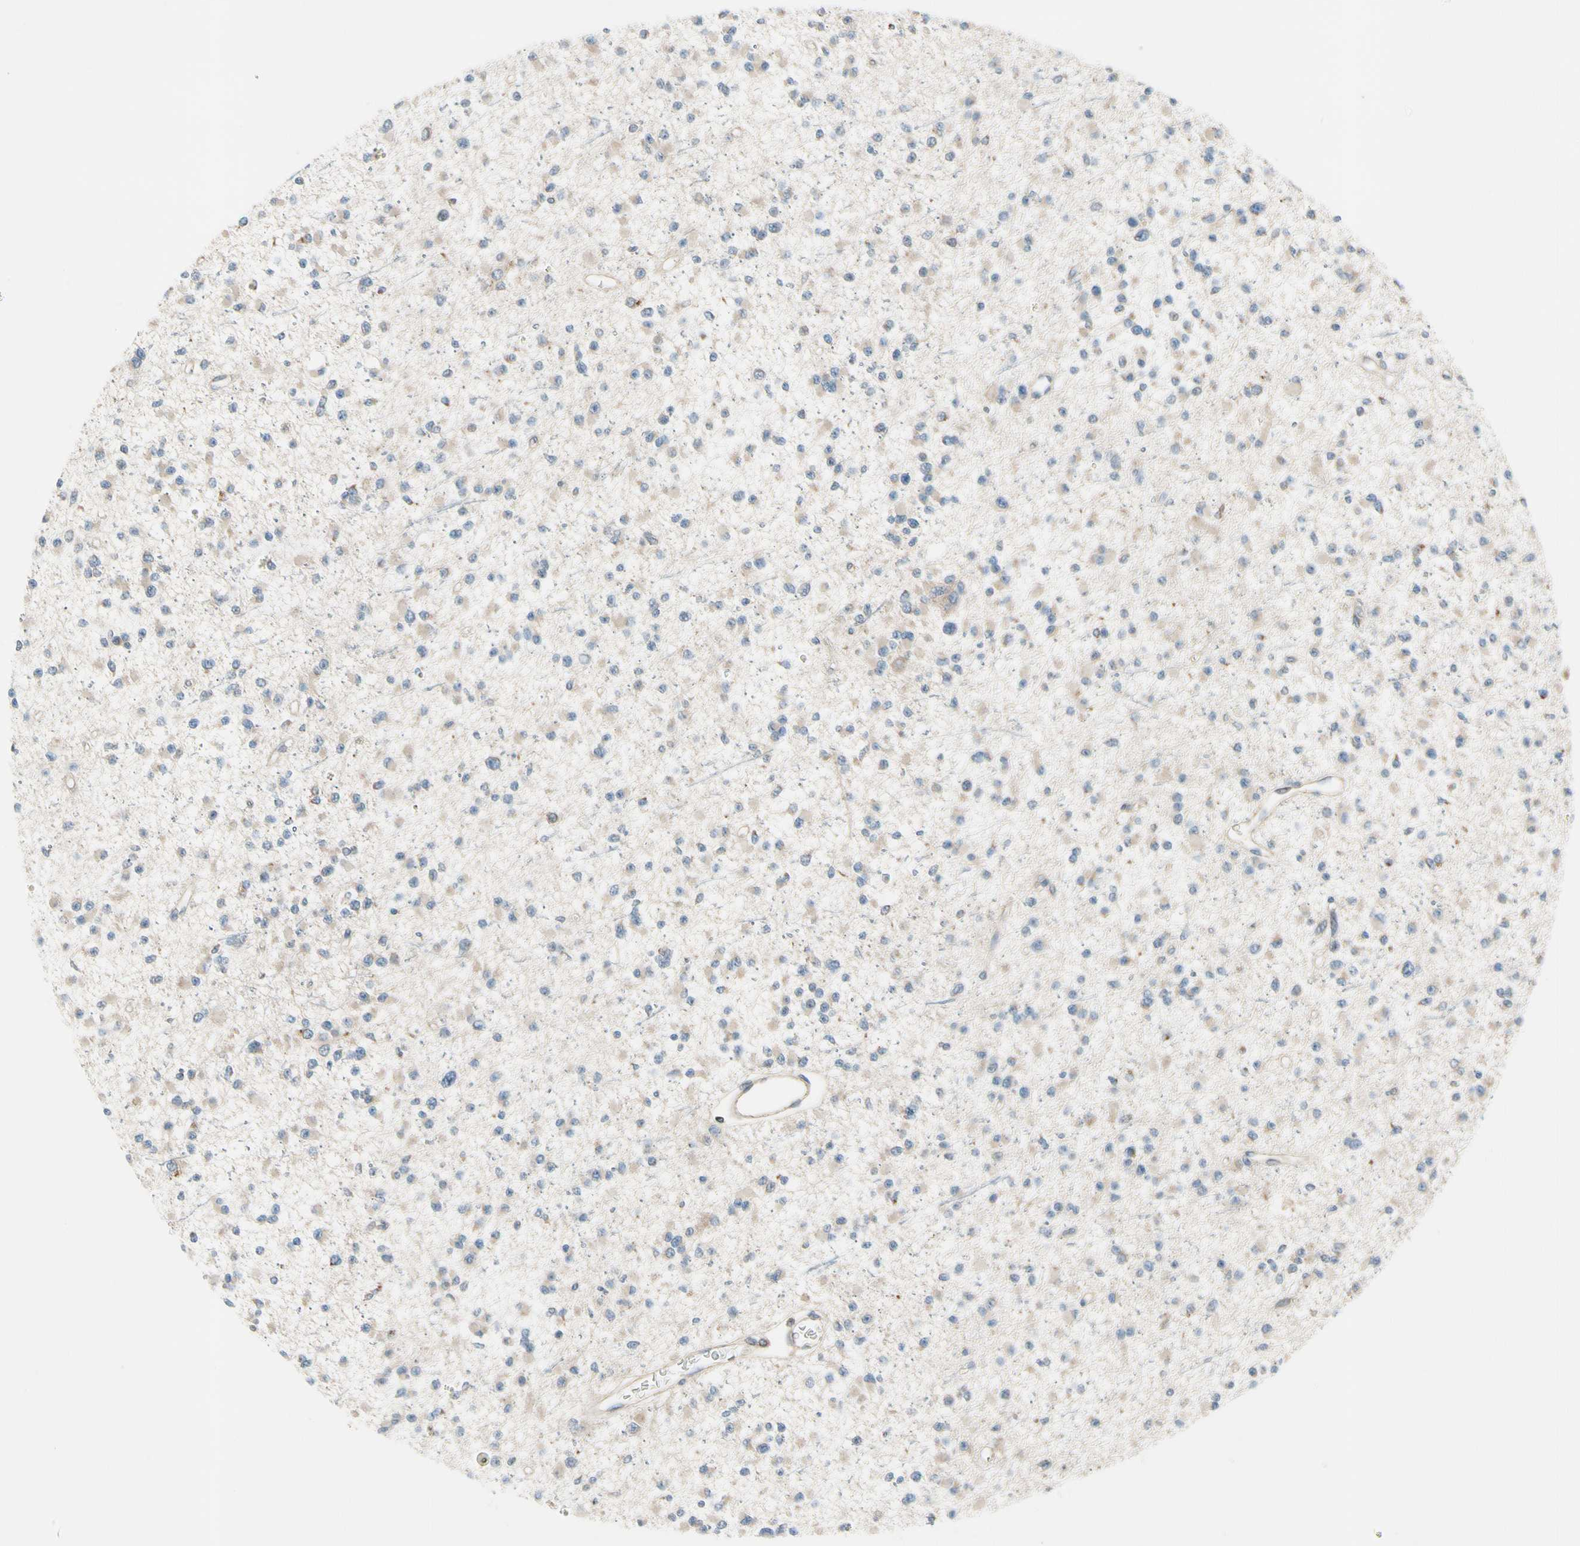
{"staining": {"intensity": "weak", "quantity": ">75%", "location": "cytoplasmic/membranous"}, "tissue": "glioma", "cell_type": "Tumor cells", "image_type": "cancer", "snomed": [{"axis": "morphology", "description": "Glioma, malignant, Low grade"}, {"axis": "topography", "description": "Brain"}], "caption": "This is a photomicrograph of immunohistochemistry staining of malignant low-grade glioma, which shows weak positivity in the cytoplasmic/membranous of tumor cells.", "gene": "MST1R", "patient": {"sex": "female", "age": 22}}